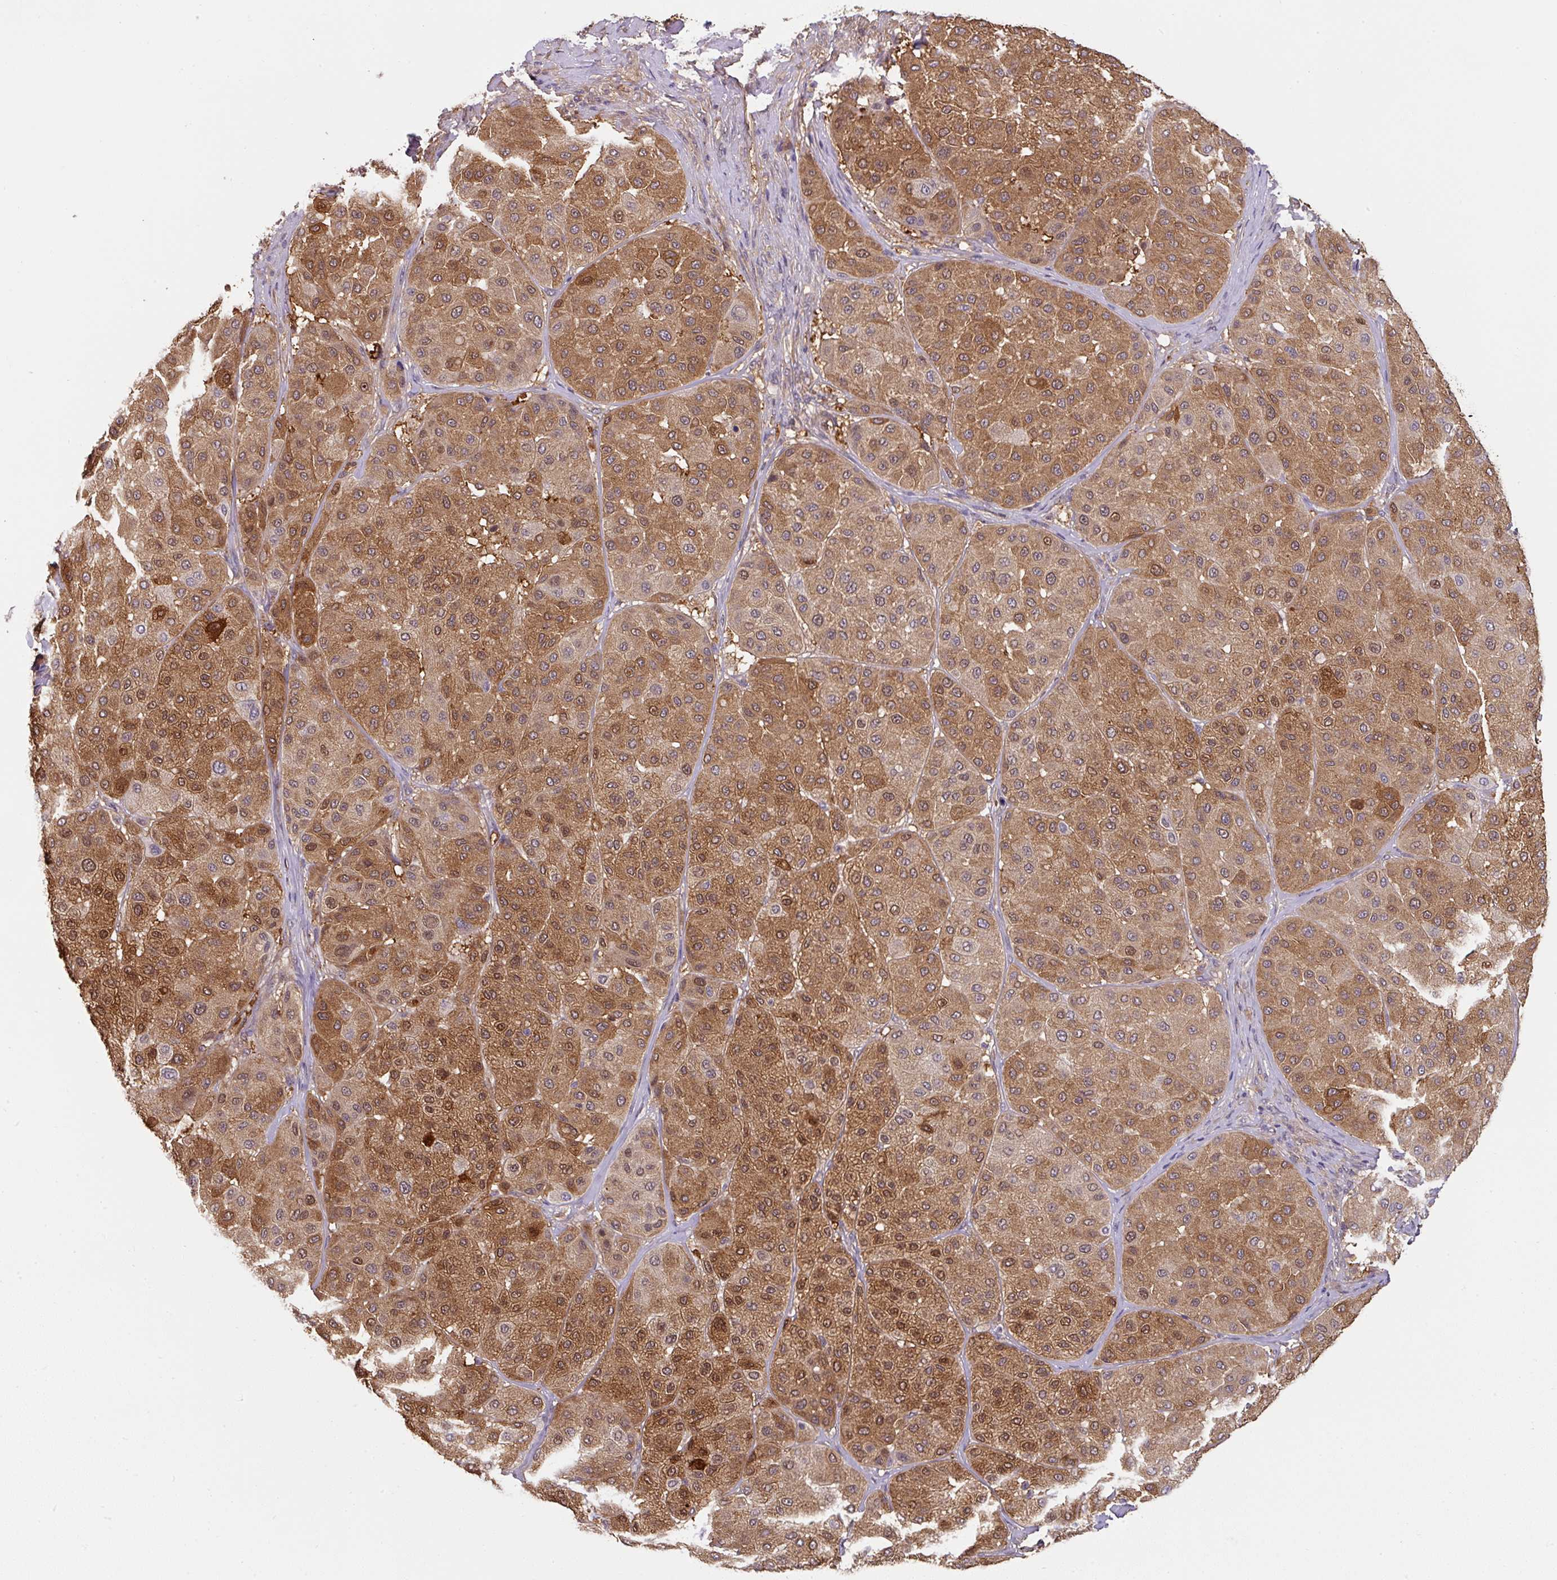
{"staining": {"intensity": "moderate", "quantity": ">75%", "location": "cytoplasmic/membranous,nuclear"}, "tissue": "melanoma", "cell_type": "Tumor cells", "image_type": "cancer", "snomed": [{"axis": "morphology", "description": "Malignant melanoma, Metastatic site"}, {"axis": "topography", "description": "Smooth muscle"}], "caption": "Tumor cells demonstrate medium levels of moderate cytoplasmic/membranous and nuclear positivity in about >75% of cells in melanoma. (Brightfield microscopy of DAB IHC at high magnification).", "gene": "ST13", "patient": {"sex": "male", "age": 41}}